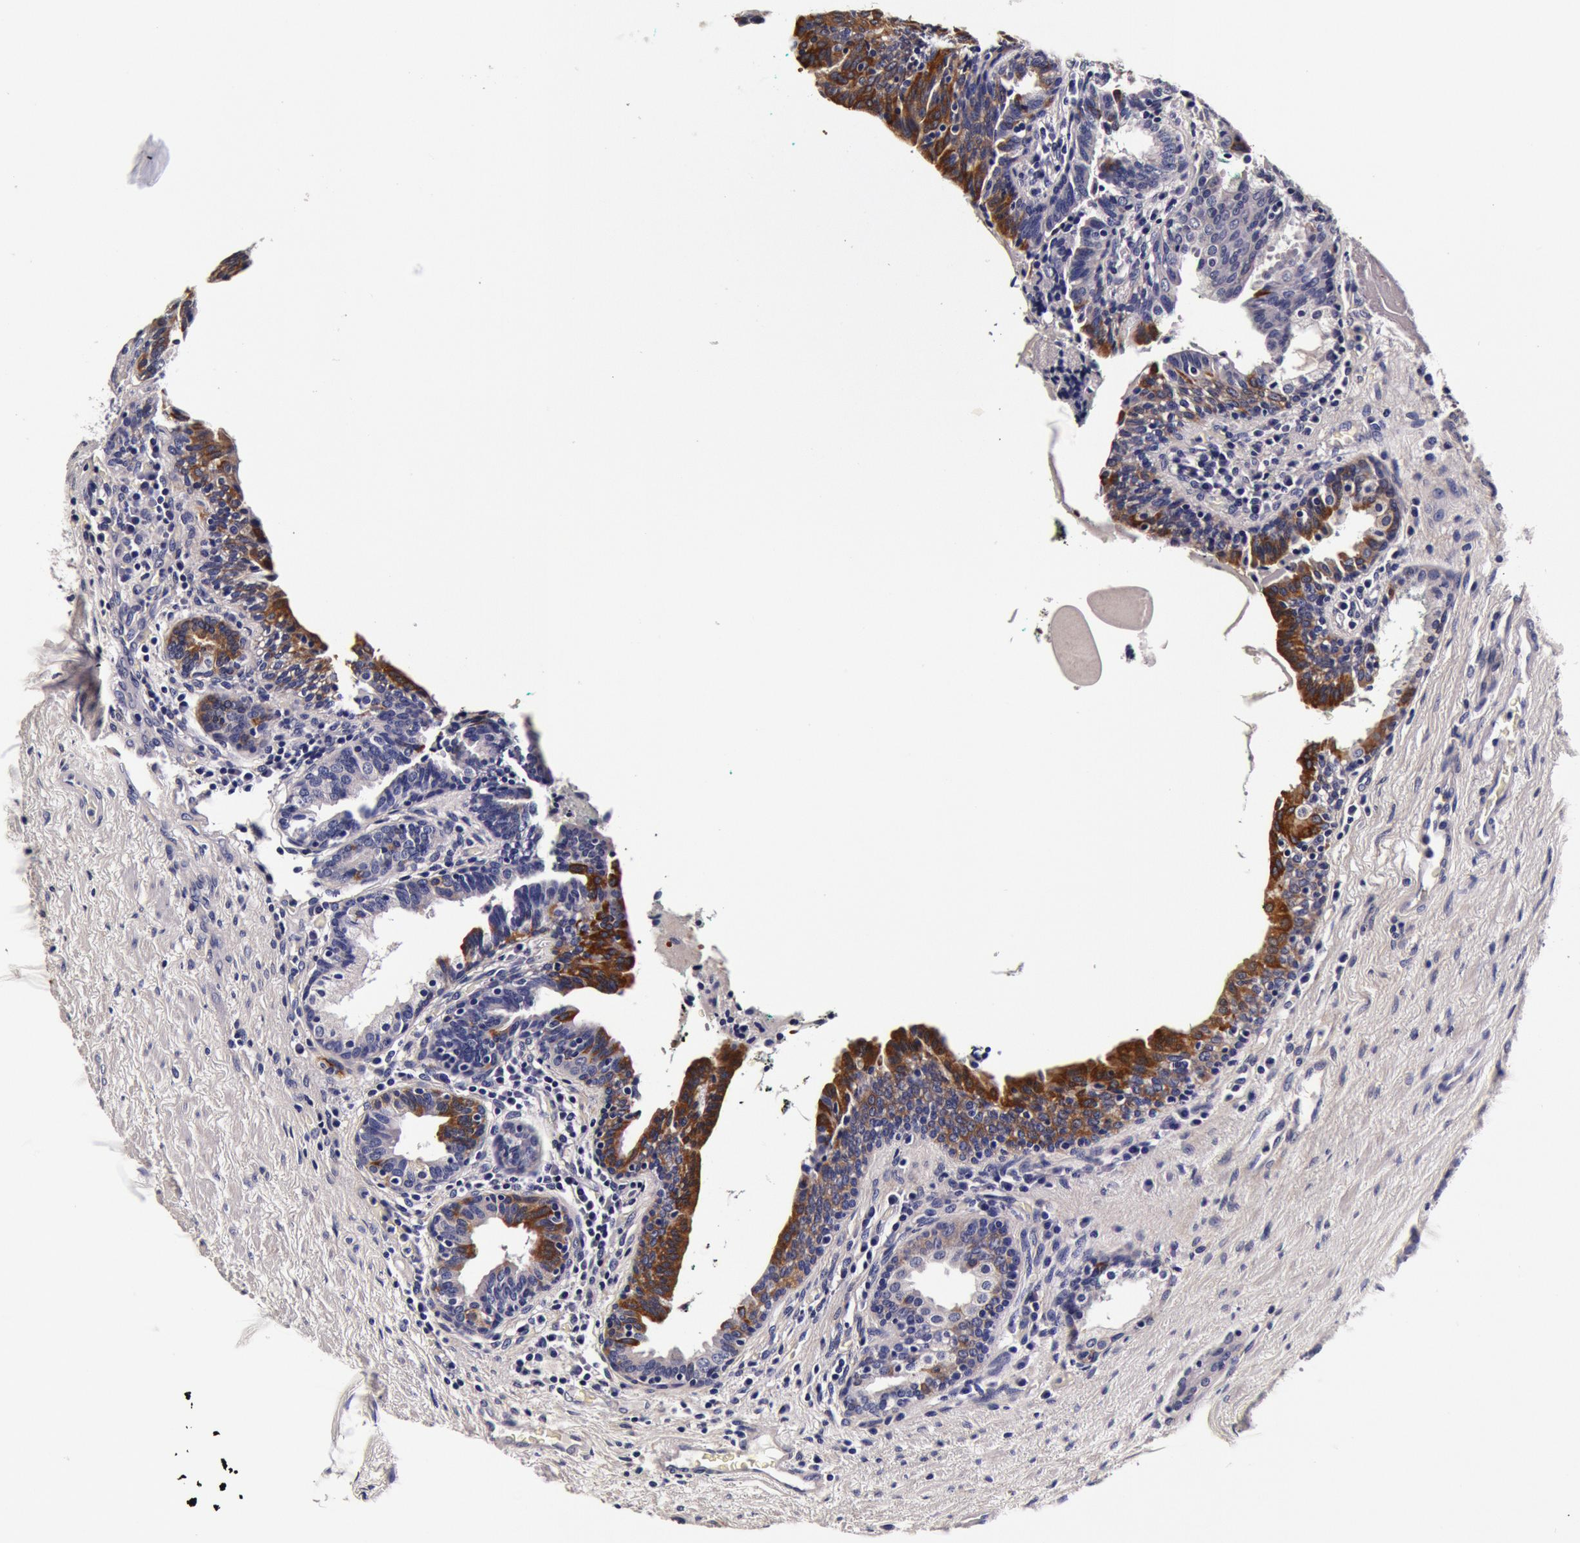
{"staining": {"intensity": "negative", "quantity": "none", "location": "none"}, "tissue": "prostate", "cell_type": "Glandular cells", "image_type": "normal", "snomed": [{"axis": "morphology", "description": "Normal tissue, NOS"}, {"axis": "topography", "description": "Prostate"}], "caption": "High power microscopy histopathology image of an immunohistochemistry micrograph of benign prostate, revealing no significant positivity in glandular cells. Brightfield microscopy of IHC stained with DAB (3,3'-diaminobenzidine) (brown) and hematoxylin (blue), captured at high magnification.", "gene": "CCDC22", "patient": {"sex": "male", "age": 65}}